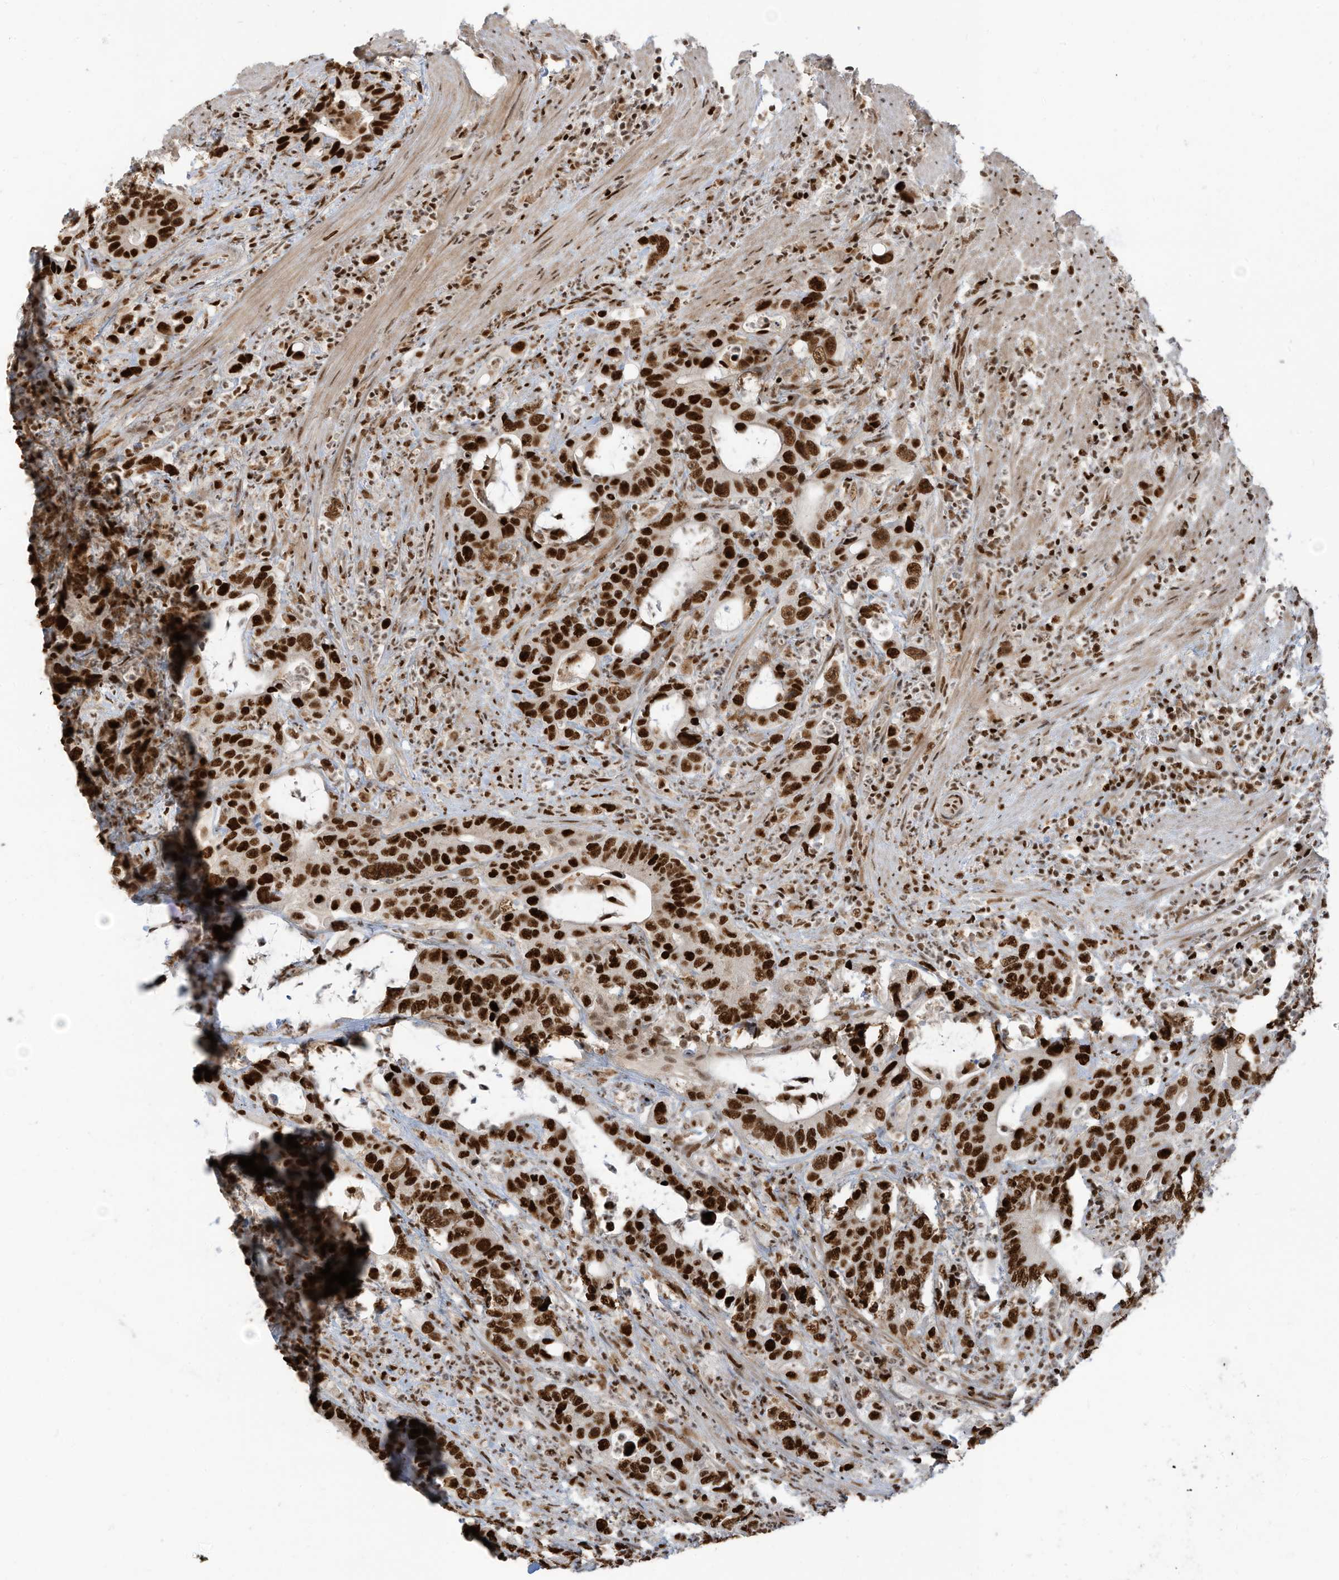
{"staining": {"intensity": "strong", "quantity": ">75%", "location": "nuclear"}, "tissue": "colorectal cancer", "cell_type": "Tumor cells", "image_type": "cancer", "snomed": [{"axis": "morphology", "description": "Adenocarcinoma, NOS"}, {"axis": "topography", "description": "Colon"}], "caption": "Strong nuclear positivity for a protein is identified in approximately >75% of tumor cells of colorectal cancer (adenocarcinoma) using immunohistochemistry.", "gene": "SAMD15", "patient": {"sex": "female", "age": 75}}